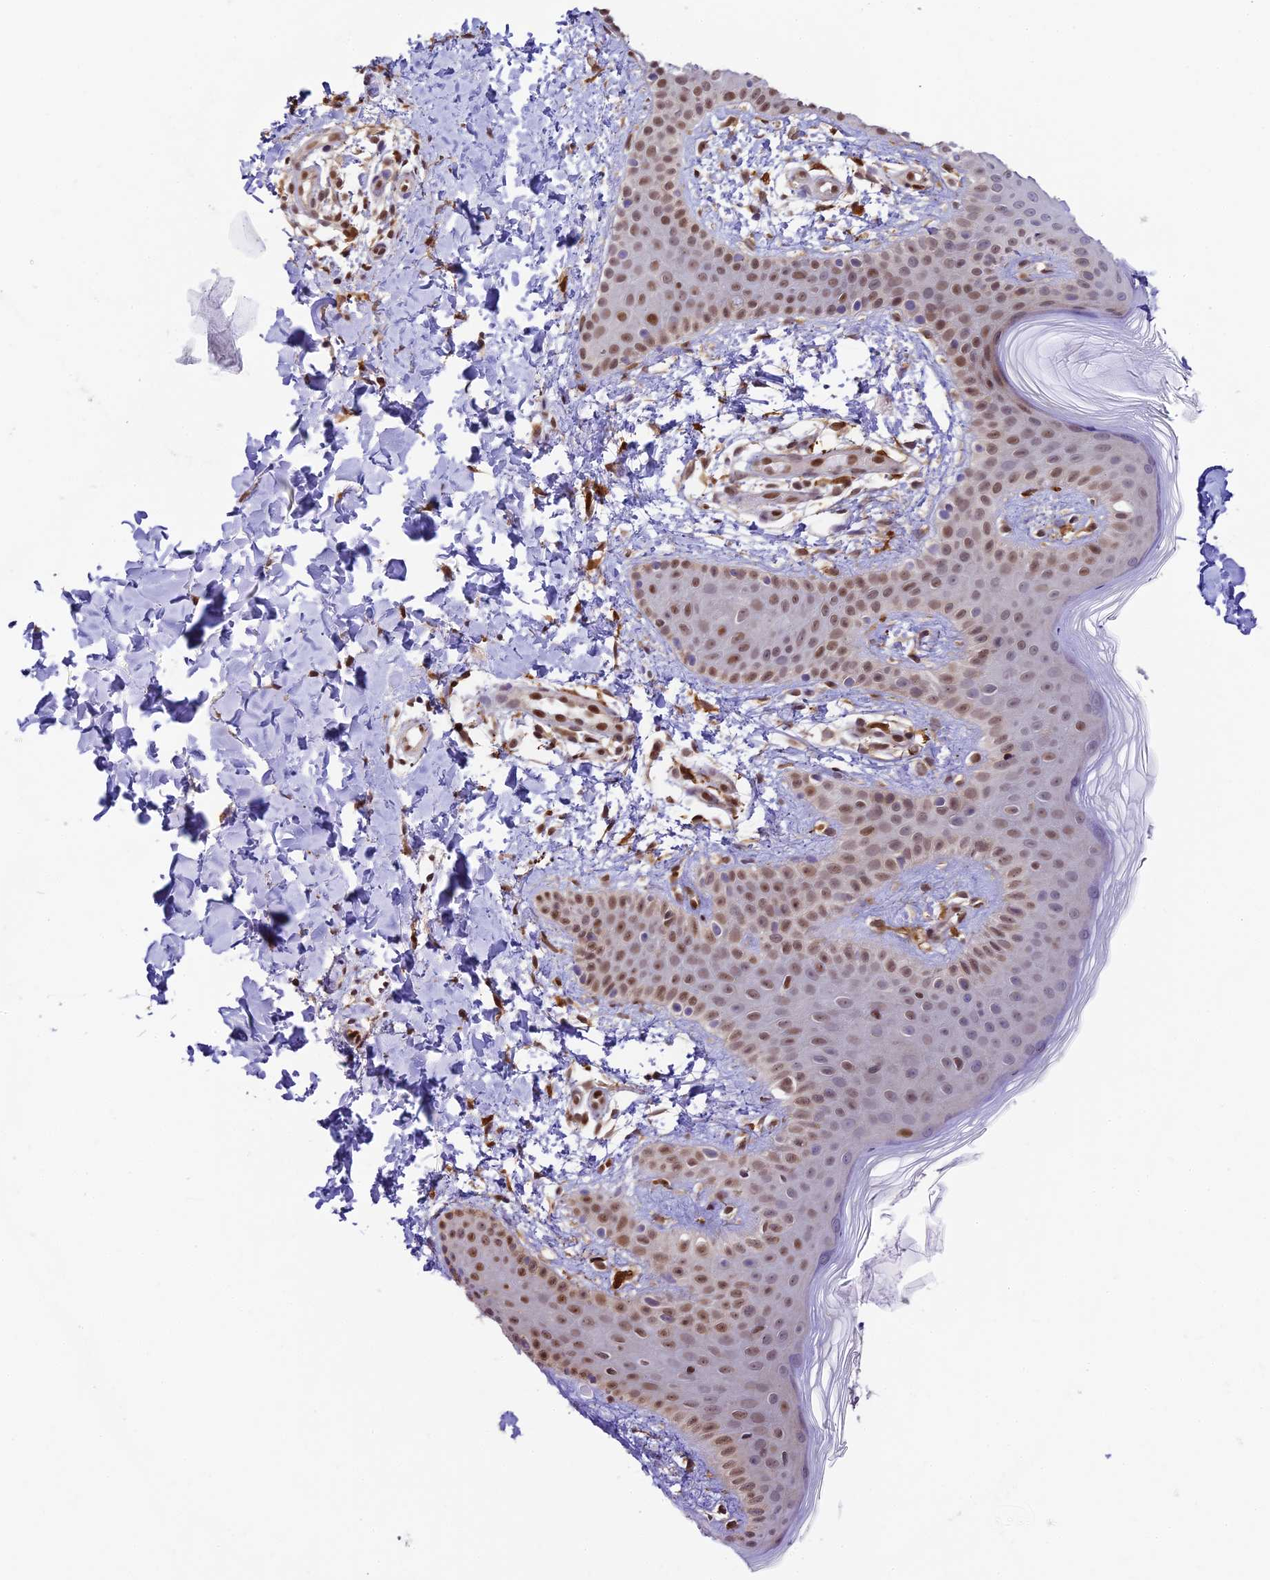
{"staining": {"intensity": "moderate", "quantity": ">75%", "location": "cytoplasmic/membranous,nuclear"}, "tissue": "skin", "cell_type": "Fibroblasts", "image_type": "normal", "snomed": [{"axis": "morphology", "description": "Normal tissue, NOS"}, {"axis": "topography", "description": "Skin"}], "caption": "A medium amount of moderate cytoplasmic/membranous,nuclear expression is identified in approximately >75% of fibroblasts in normal skin.", "gene": "TRIM22", "patient": {"sex": "male", "age": 36}}